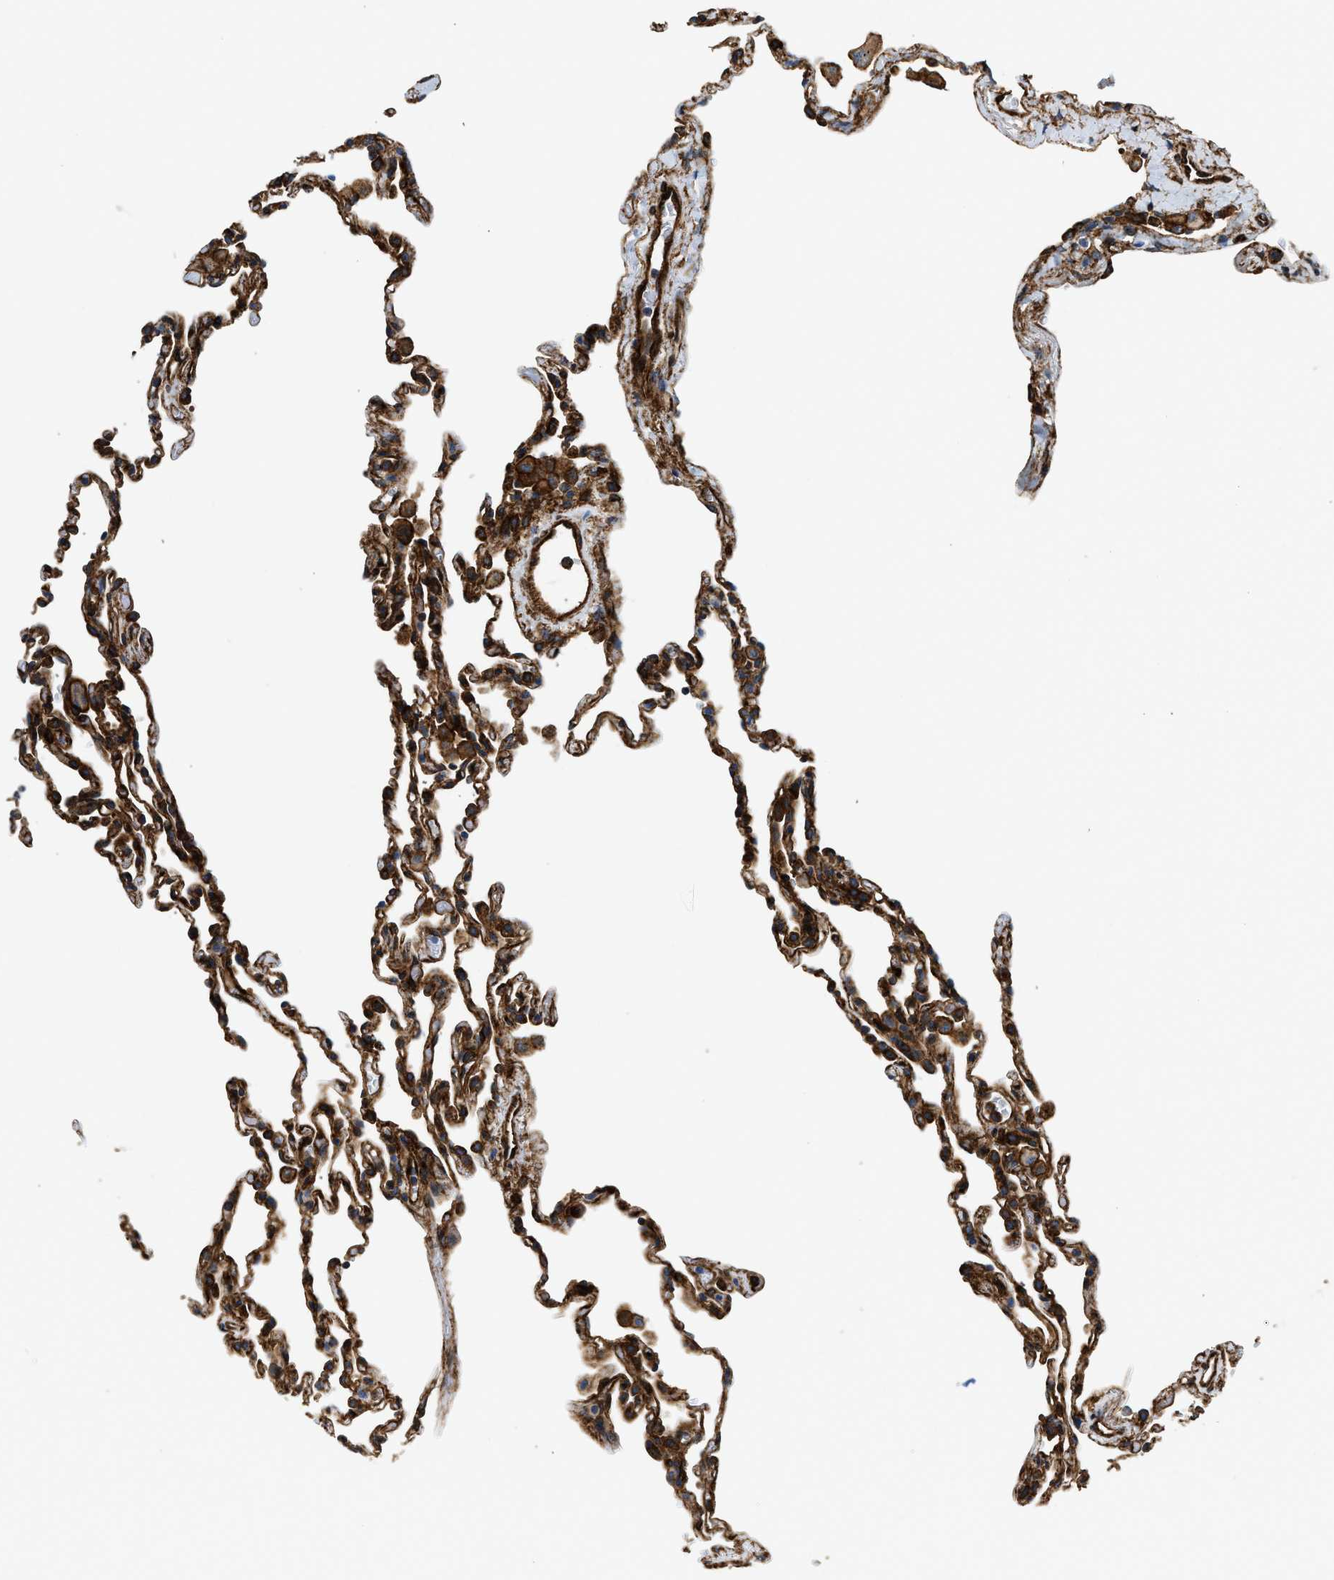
{"staining": {"intensity": "strong", "quantity": "25%-75%", "location": "cytoplasmic/membranous"}, "tissue": "lung", "cell_type": "Alveolar cells", "image_type": "normal", "snomed": [{"axis": "morphology", "description": "Normal tissue, NOS"}, {"axis": "topography", "description": "Lung"}], "caption": "Immunohistochemistry (IHC) of benign human lung exhibits high levels of strong cytoplasmic/membranous staining in about 25%-75% of alveolar cells.", "gene": "HIP1", "patient": {"sex": "male", "age": 59}}